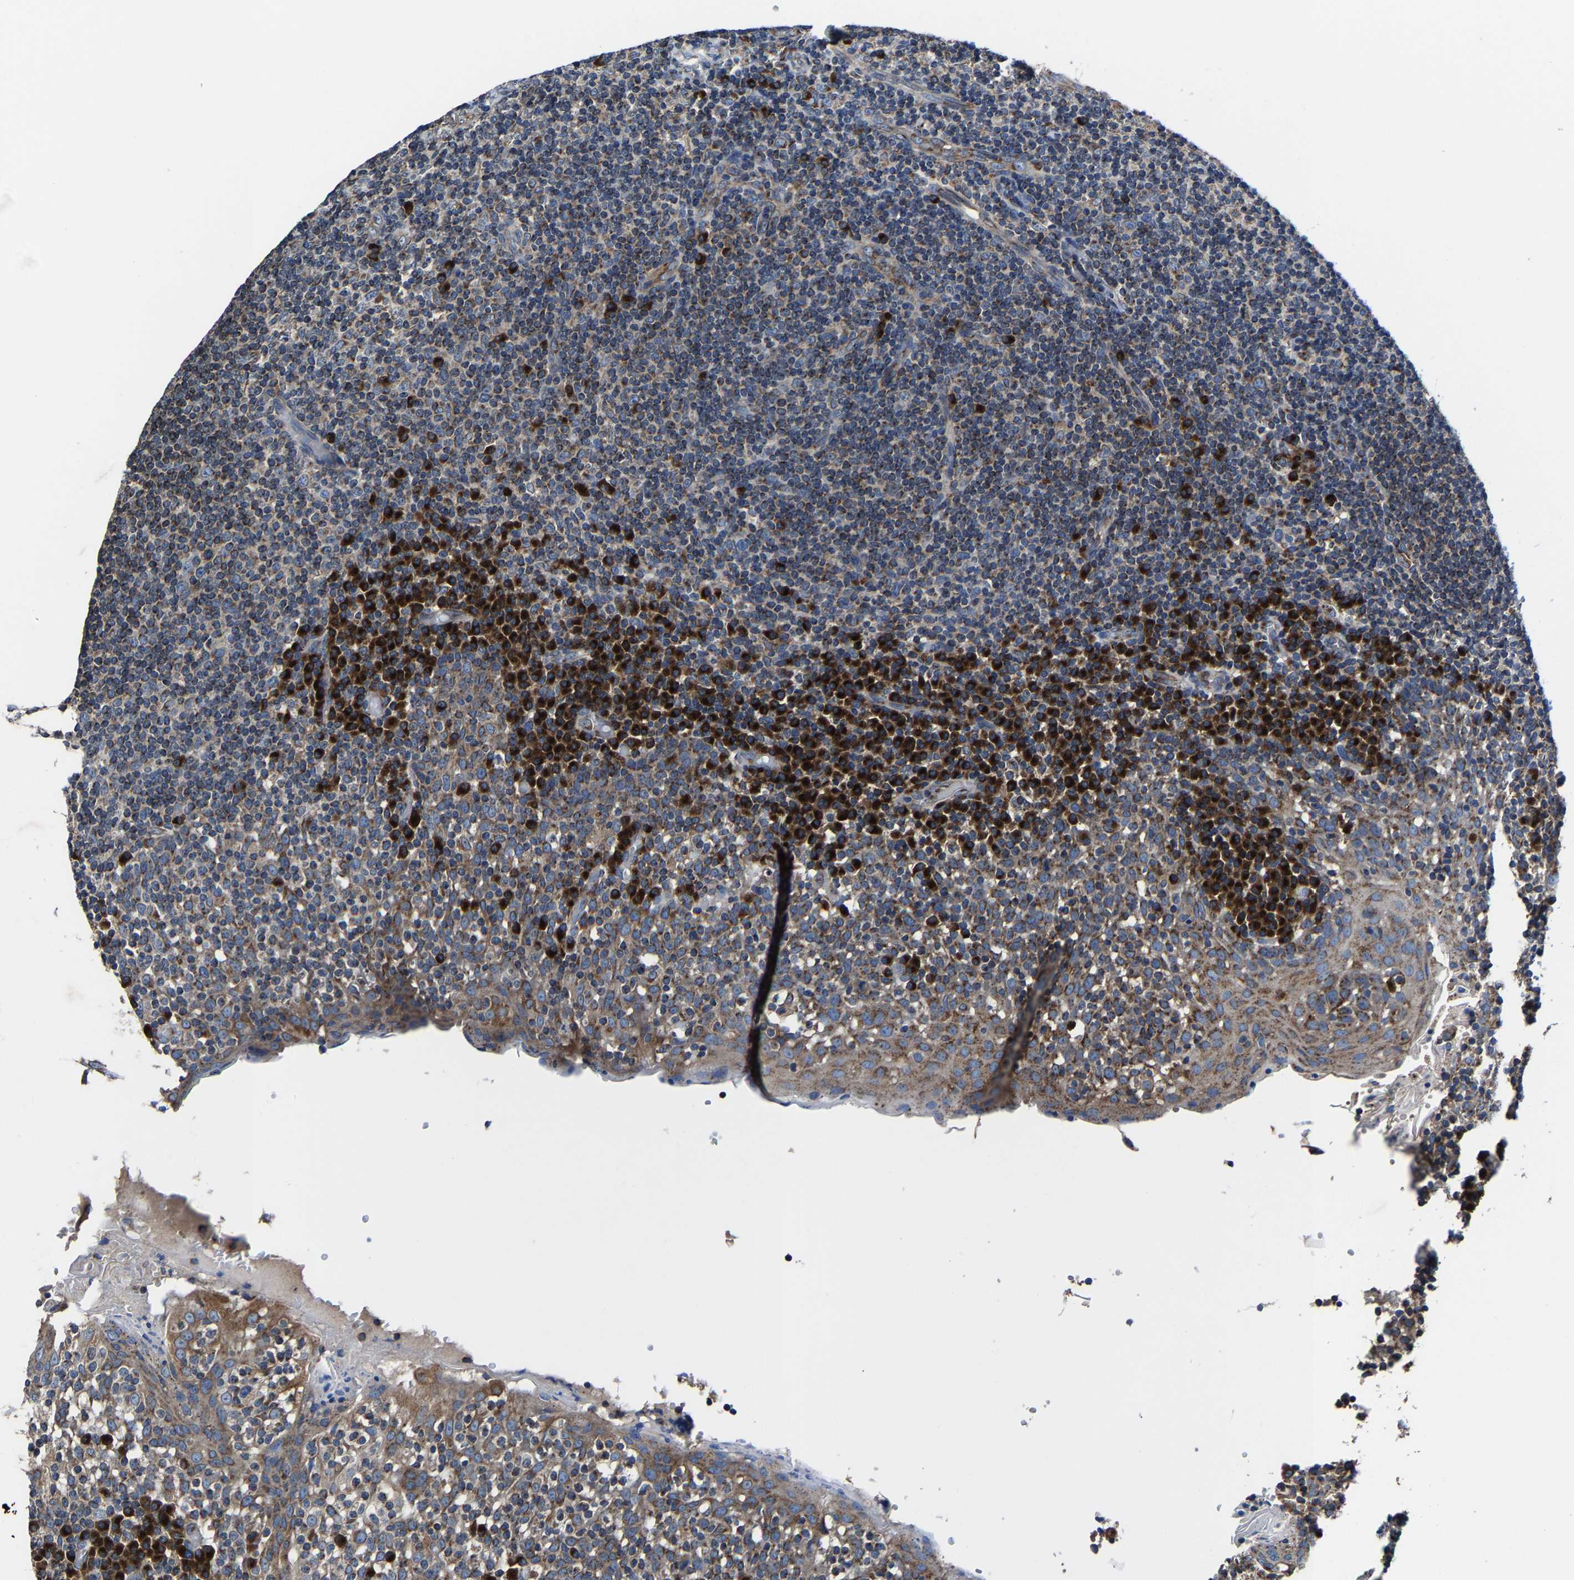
{"staining": {"intensity": "moderate", "quantity": "25%-75%", "location": "cytoplasmic/membranous"}, "tissue": "tonsil", "cell_type": "Germinal center cells", "image_type": "normal", "snomed": [{"axis": "morphology", "description": "Normal tissue, NOS"}, {"axis": "topography", "description": "Tonsil"}], "caption": "Germinal center cells exhibit medium levels of moderate cytoplasmic/membranous staining in approximately 25%-75% of cells in normal human tonsil. The staining was performed using DAB (3,3'-diaminobenzidine), with brown indicating positive protein expression. Nuclei are stained blue with hematoxylin.", "gene": "EBAG9", "patient": {"sex": "female", "age": 19}}